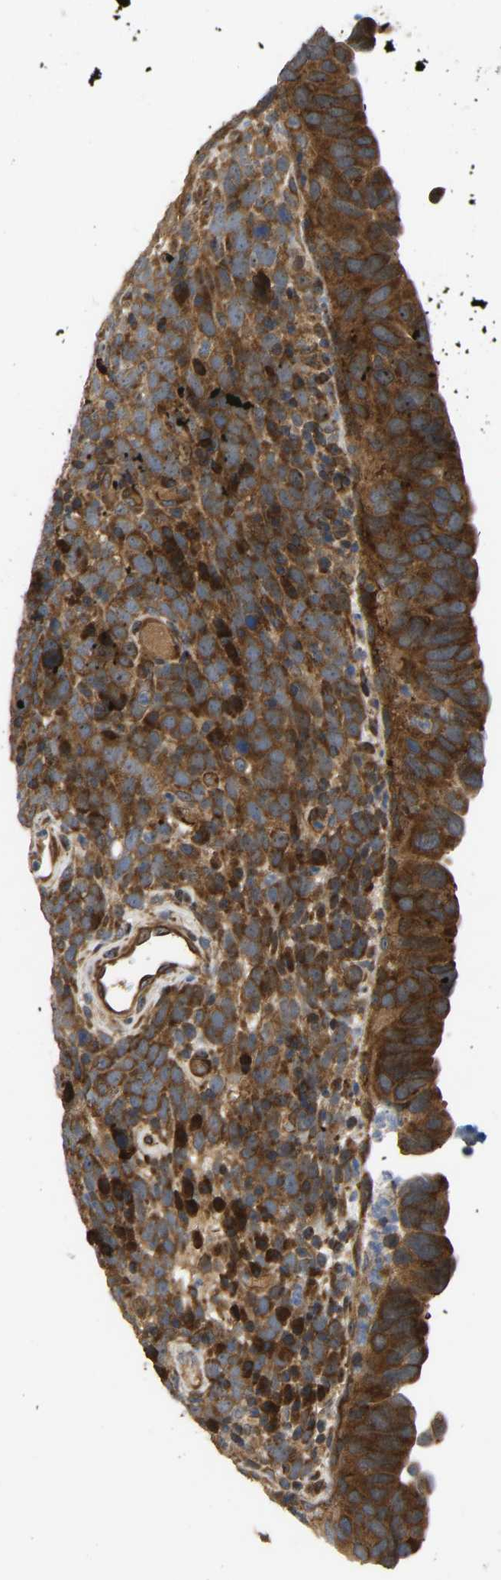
{"staining": {"intensity": "strong", "quantity": ">75%", "location": "cytoplasmic/membranous"}, "tissue": "urothelial cancer", "cell_type": "Tumor cells", "image_type": "cancer", "snomed": [{"axis": "morphology", "description": "Urothelial carcinoma, High grade"}, {"axis": "topography", "description": "Urinary bladder"}], "caption": "The histopathology image demonstrates immunohistochemical staining of high-grade urothelial carcinoma. There is strong cytoplasmic/membranous staining is seen in about >75% of tumor cells.", "gene": "RASGRF2", "patient": {"sex": "female", "age": 82}}